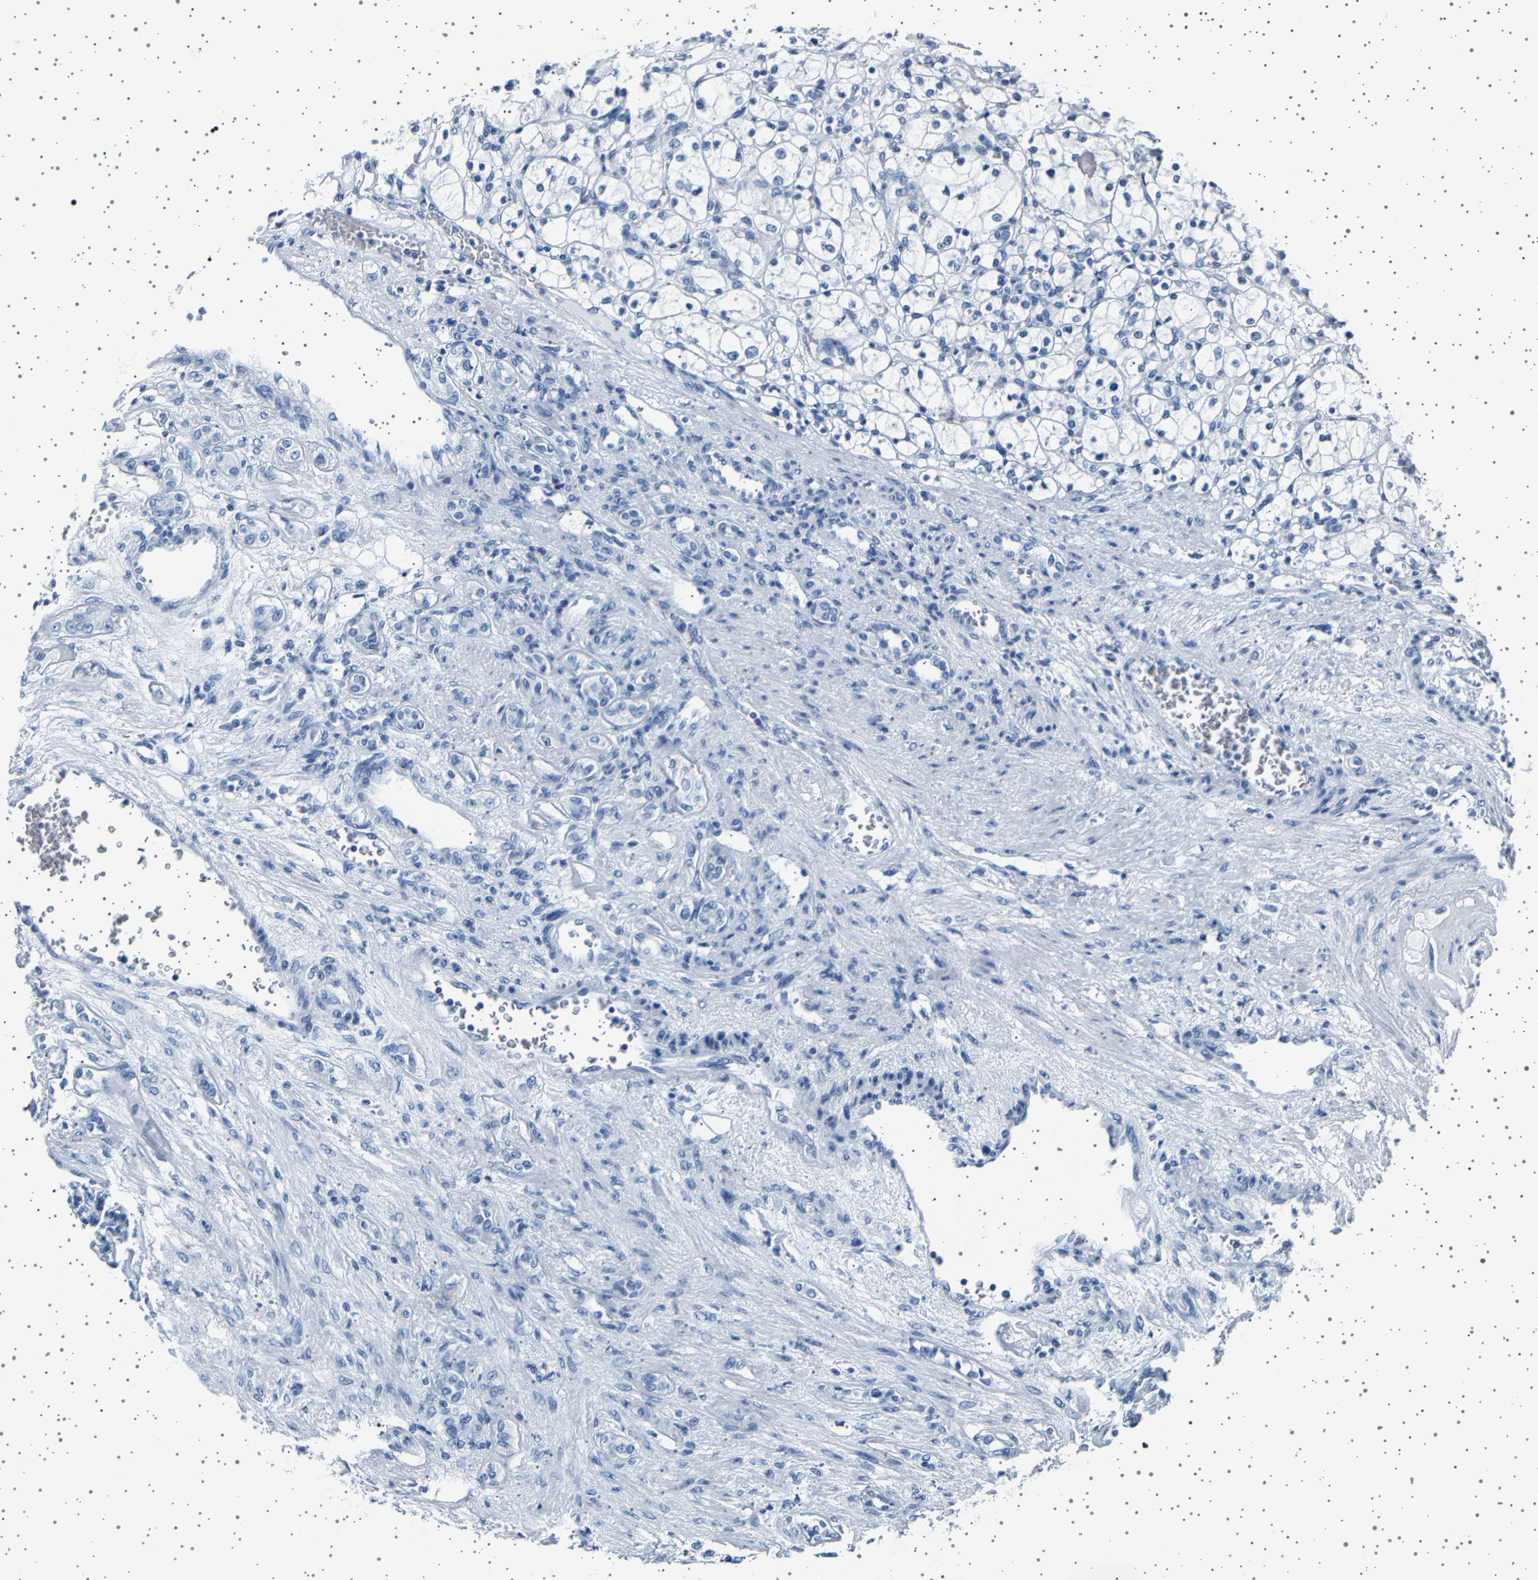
{"staining": {"intensity": "negative", "quantity": "none", "location": "none"}, "tissue": "renal cancer", "cell_type": "Tumor cells", "image_type": "cancer", "snomed": [{"axis": "morphology", "description": "Adenocarcinoma, NOS"}, {"axis": "topography", "description": "Kidney"}], "caption": "IHC photomicrograph of neoplastic tissue: human adenocarcinoma (renal) stained with DAB reveals no significant protein positivity in tumor cells.", "gene": "TFF3", "patient": {"sex": "female", "age": 83}}